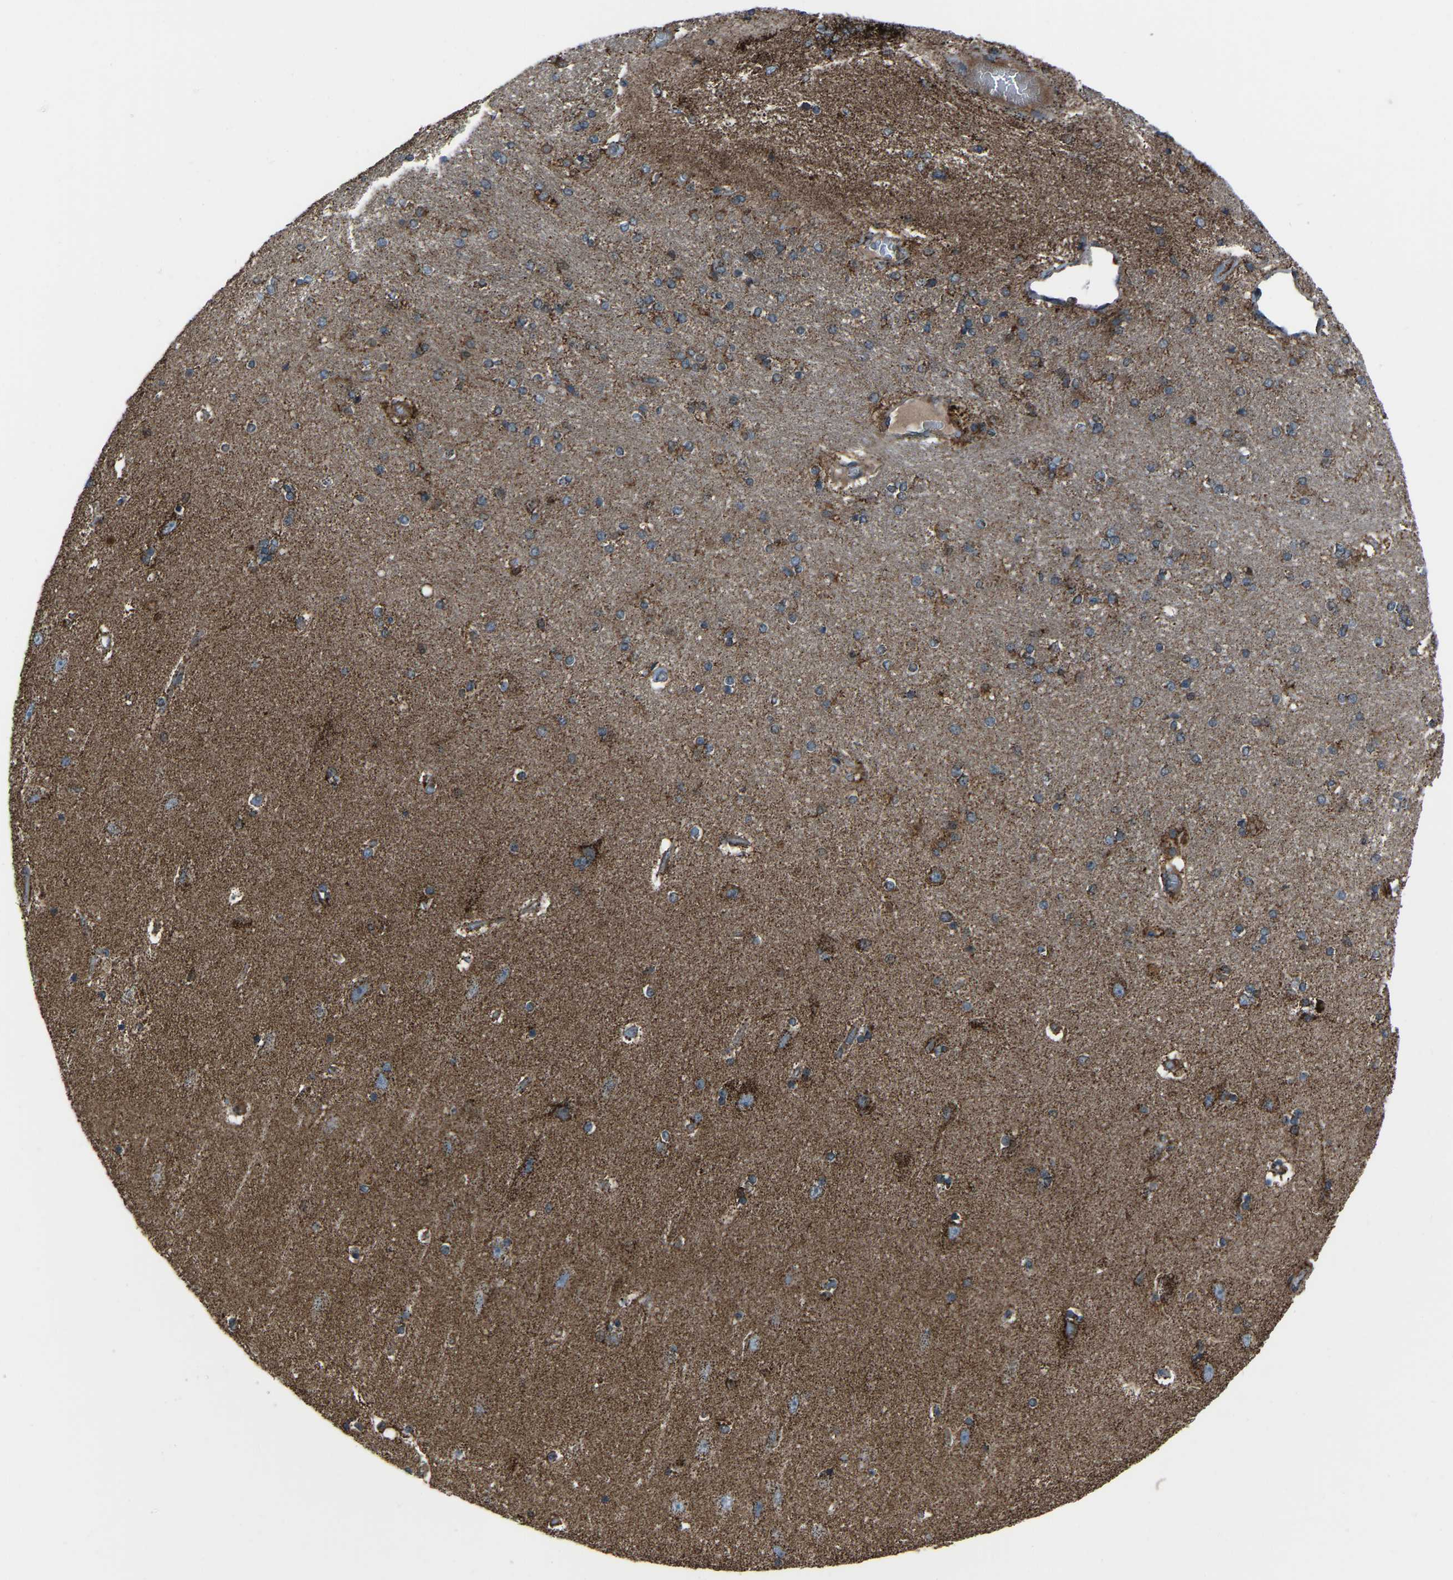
{"staining": {"intensity": "strong", "quantity": "<25%", "location": "cytoplasmic/membranous"}, "tissue": "hippocampus", "cell_type": "Glial cells", "image_type": "normal", "snomed": [{"axis": "morphology", "description": "Normal tissue, NOS"}, {"axis": "topography", "description": "Hippocampus"}], "caption": "Immunohistochemistry (IHC) of normal human hippocampus shows medium levels of strong cytoplasmic/membranous expression in about <25% of glial cells. (DAB (3,3'-diaminobenzidine) = brown stain, brightfield microscopy at high magnification).", "gene": "AKR1A1", "patient": {"sex": "female", "age": 54}}